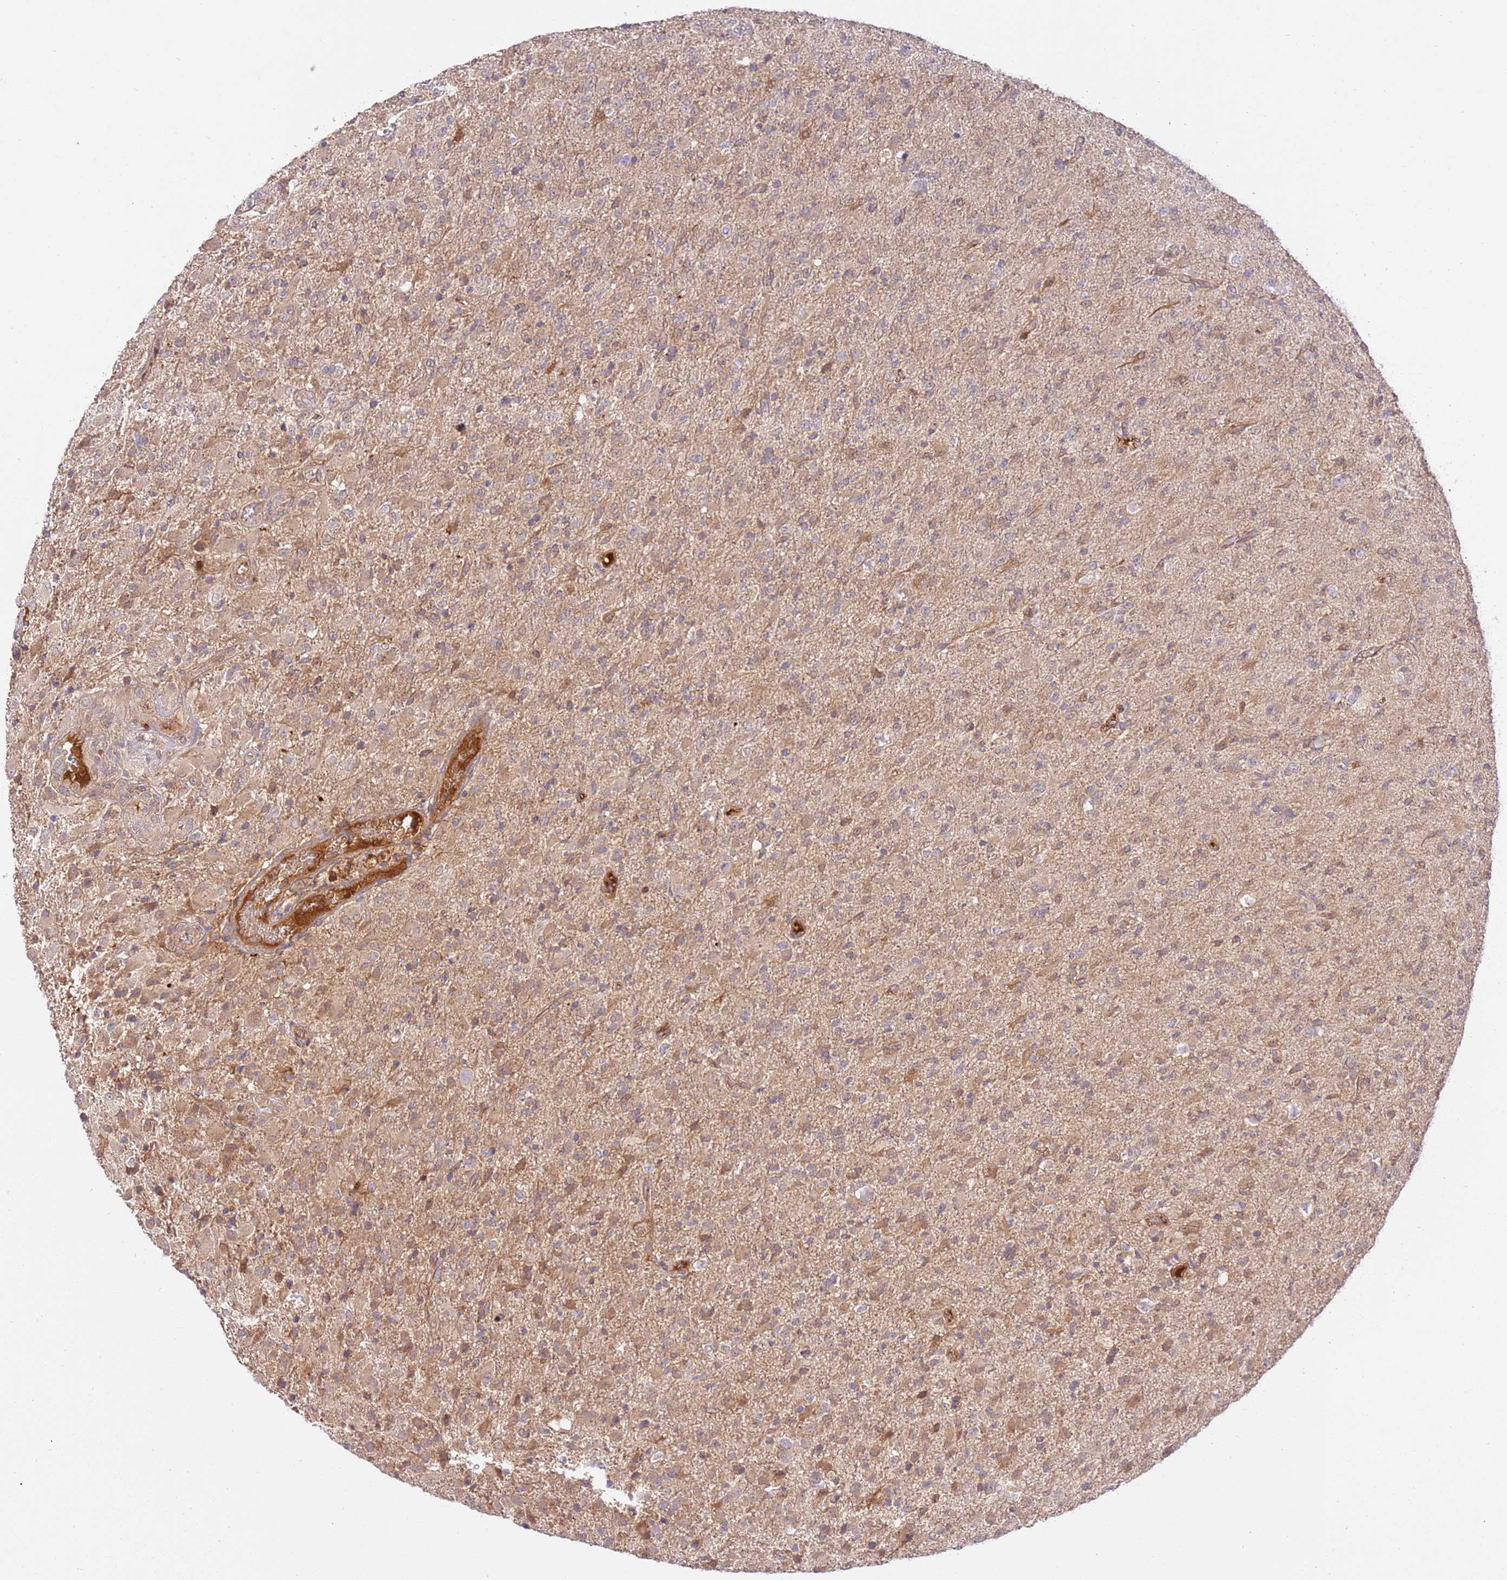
{"staining": {"intensity": "weak", "quantity": "<25%", "location": "cytoplasmic/membranous"}, "tissue": "glioma", "cell_type": "Tumor cells", "image_type": "cancer", "snomed": [{"axis": "morphology", "description": "Glioma, malignant, Low grade"}, {"axis": "topography", "description": "Brain"}], "caption": "The immunohistochemistry (IHC) micrograph has no significant positivity in tumor cells of low-grade glioma (malignant) tissue.", "gene": "C8G", "patient": {"sex": "male", "age": 65}}